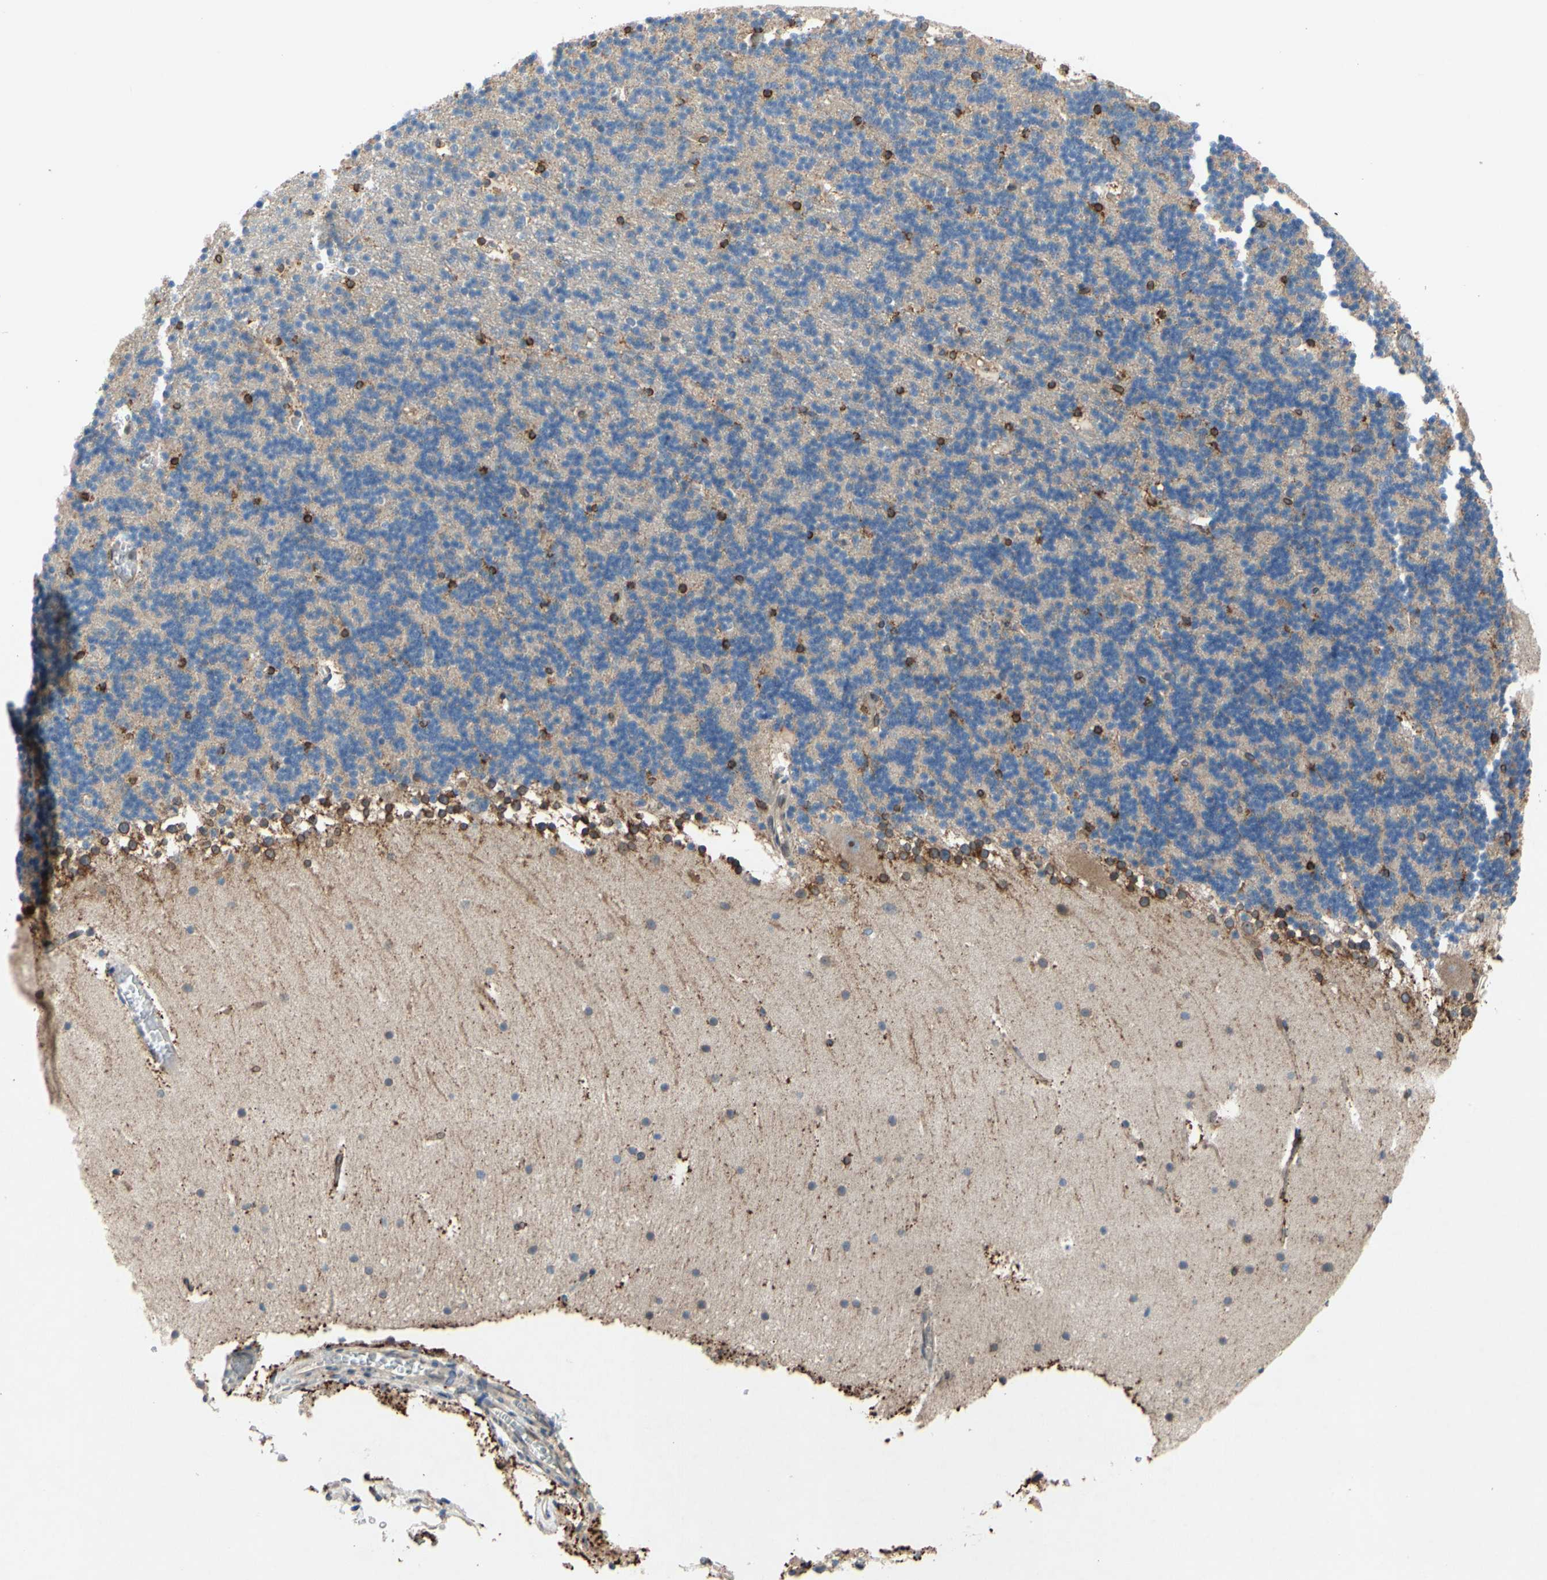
{"staining": {"intensity": "strong", "quantity": "<25%", "location": "cytoplasmic/membranous"}, "tissue": "cerebellum", "cell_type": "Cells in granular layer", "image_type": "normal", "snomed": [{"axis": "morphology", "description": "Normal tissue, NOS"}, {"axis": "topography", "description": "Cerebellum"}], "caption": "Cerebellum was stained to show a protein in brown. There is medium levels of strong cytoplasmic/membranous expression in about <25% of cells in granular layer. Using DAB (brown) and hematoxylin (blue) stains, captured at high magnification using brightfield microscopy.", "gene": "PRXL2A", "patient": {"sex": "male", "age": 45}}